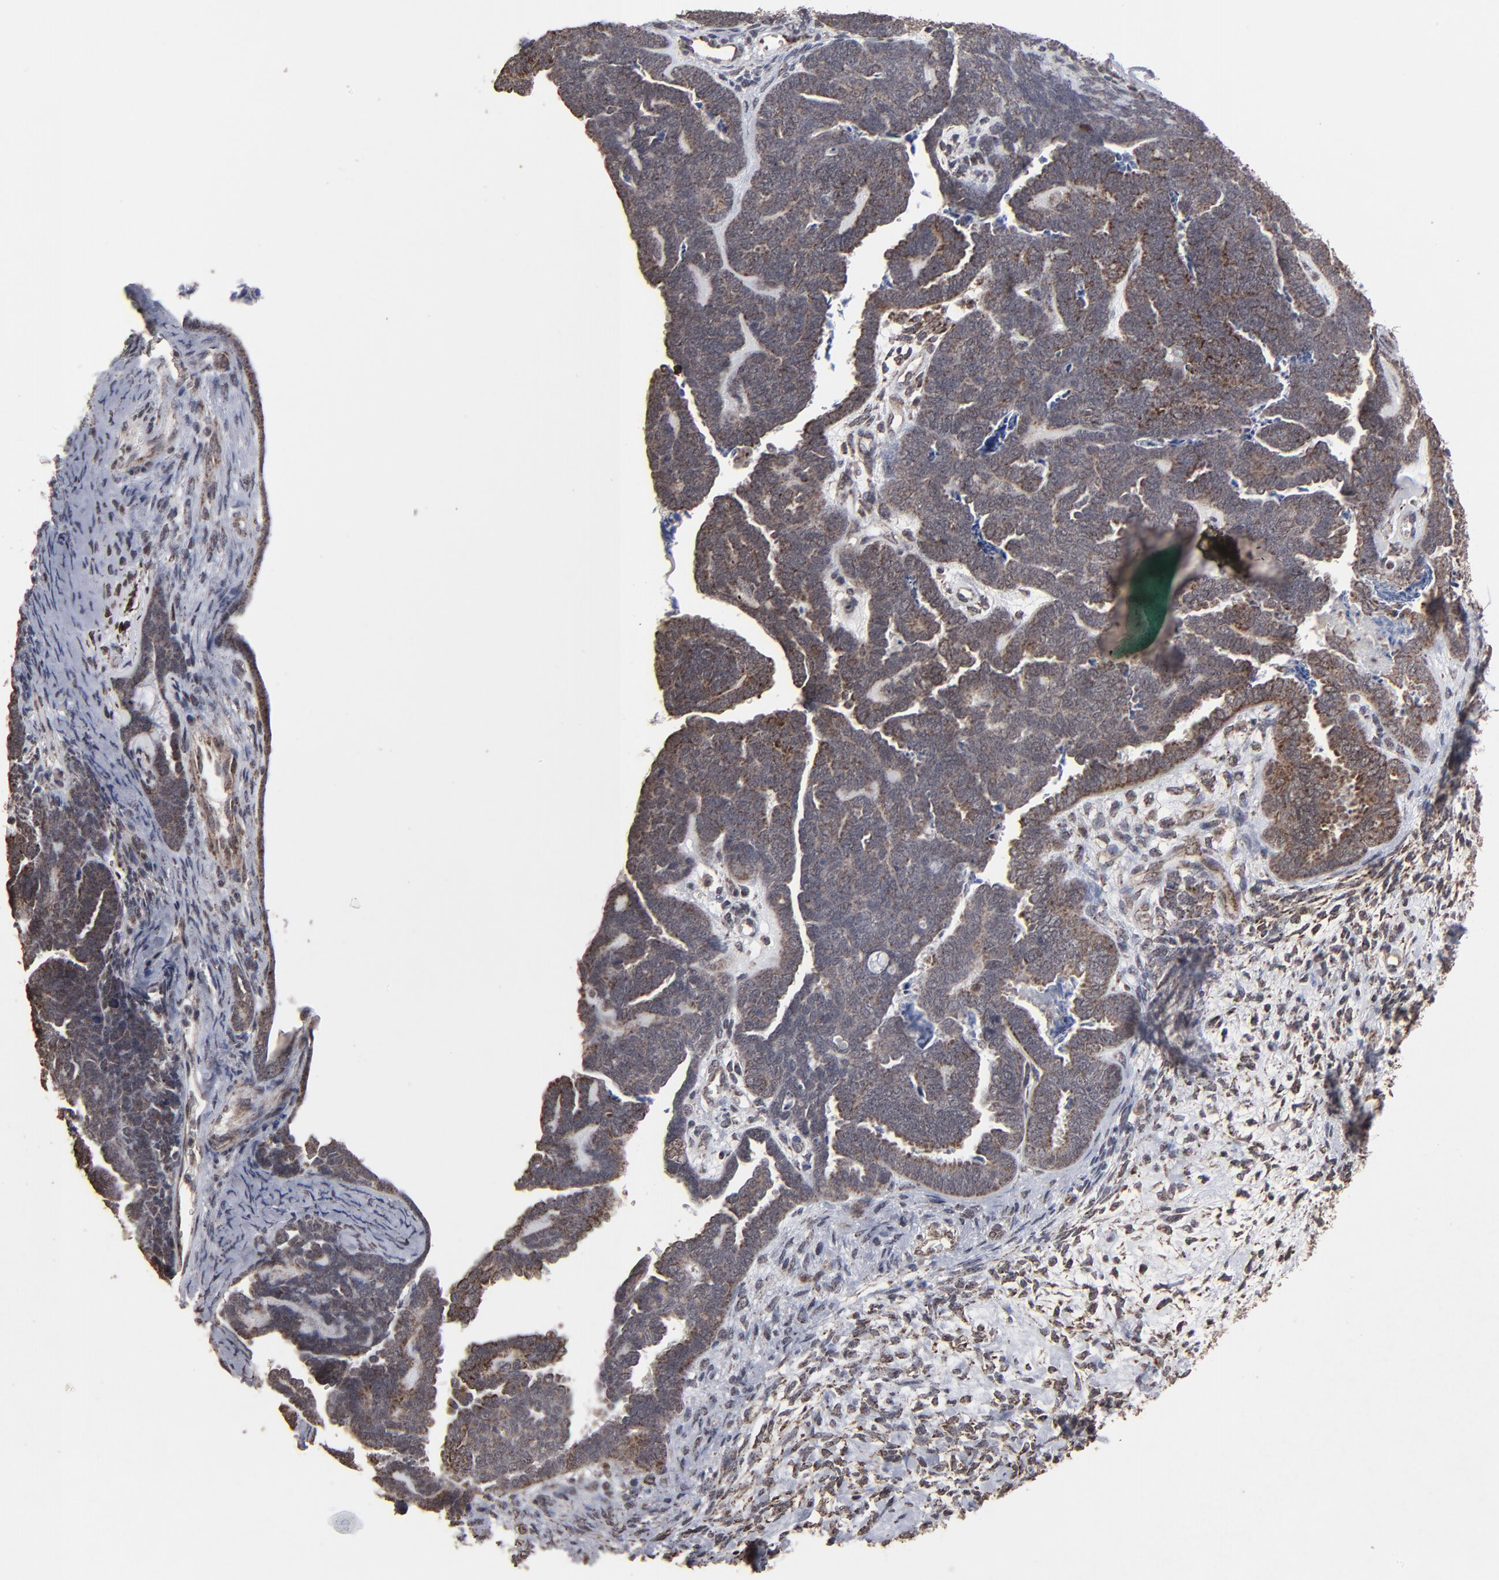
{"staining": {"intensity": "weak", "quantity": "25%-75%", "location": "cytoplasmic/membranous"}, "tissue": "endometrial cancer", "cell_type": "Tumor cells", "image_type": "cancer", "snomed": [{"axis": "morphology", "description": "Neoplasm, malignant, NOS"}, {"axis": "topography", "description": "Endometrium"}], "caption": "There is low levels of weak cytoplasmic/membranous positivity in tumor cells of malignant neoplasm (endometrial), as demonstrated by immunohistochemical staining (brown color).", "gene": "BNIP3", "patient": {"sex": "female", "age": 74}}